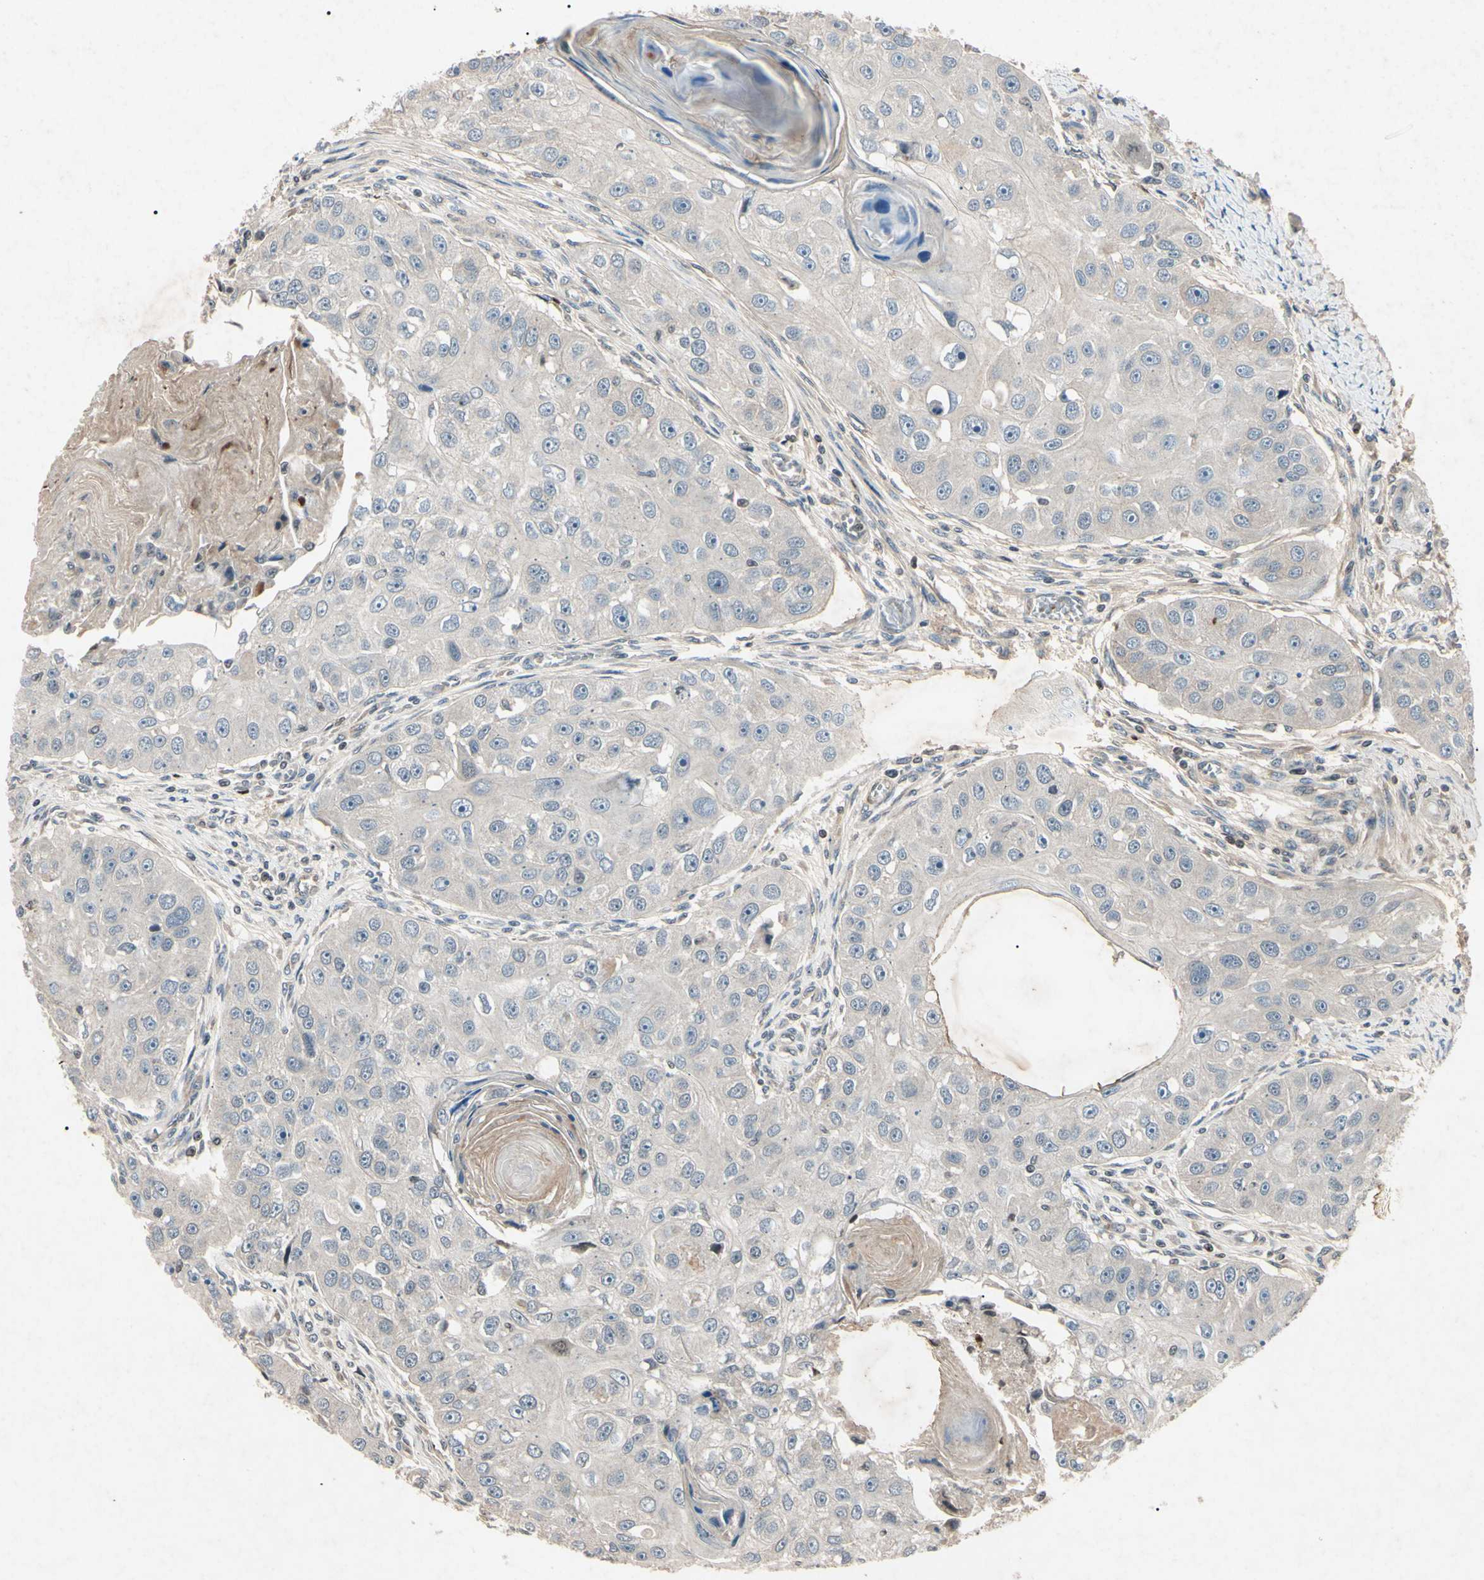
{"staining": {"intensity": "negative", "quantity": "none", "location": "none"}, "tissue": "head and neck cancer", "cell_type": "Tumor cells", "image_type": "cancer", "snomed": [{"axis": "morphology", "description": "Normal tissue, NOS"}, {"axis": "morphology", "description": "Squamous cell carcinoma, NOS"}, {"axis": "topography", "description": "Skeletal muscle"}, {"axis": "topography", "description": "Head-Neck"}], "caption": "Human head and neck squamous cell carcinoma stained for a protein using IHC displays no expression in tumor cells.", "gene": "AEBP1", "patient": {"sex": "male", "age": 51}}